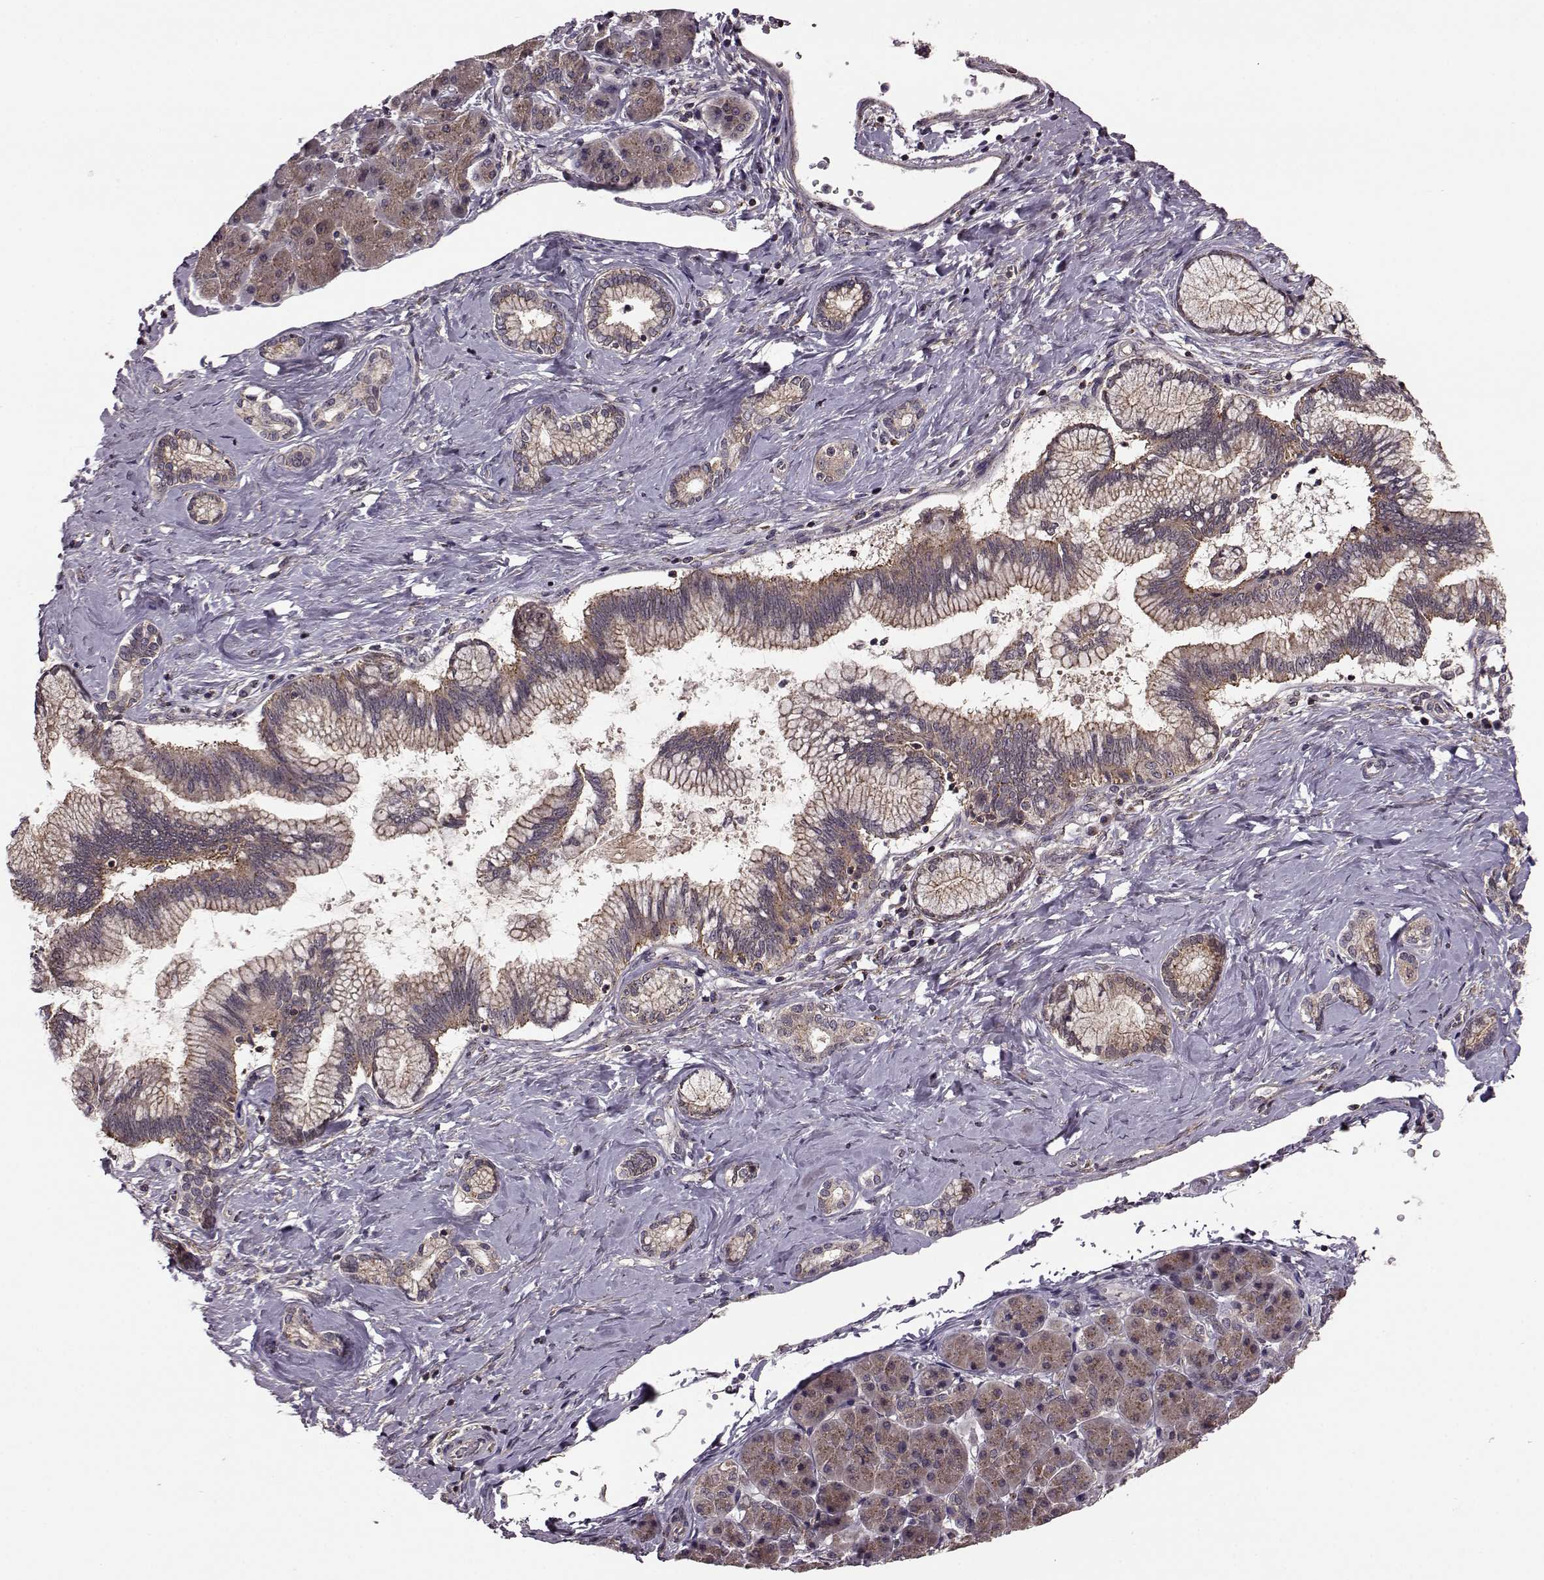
{"staining": {"intensity": "moderate", "quantity": ">75%", "location": "cytoplasmic/membranous"}, "tissue": "pancreatic cancer", "cell_type": "Tumor cells", "image_type": "cancer", "snomed": [{"axis": "morphology", "description": "Adenocarcinoma, NOS"}, {"axis": "topography", "description": "Pancreas"}], "caption": "Pancreatic adenocarcinoma was stained to show a protein in brown. There is medium levels of moderate cytoplasmic/membranous staining in about >75% of tumor cells.", "gene": "FNIP2", "patient": {"sex": "female", "age": 73}}